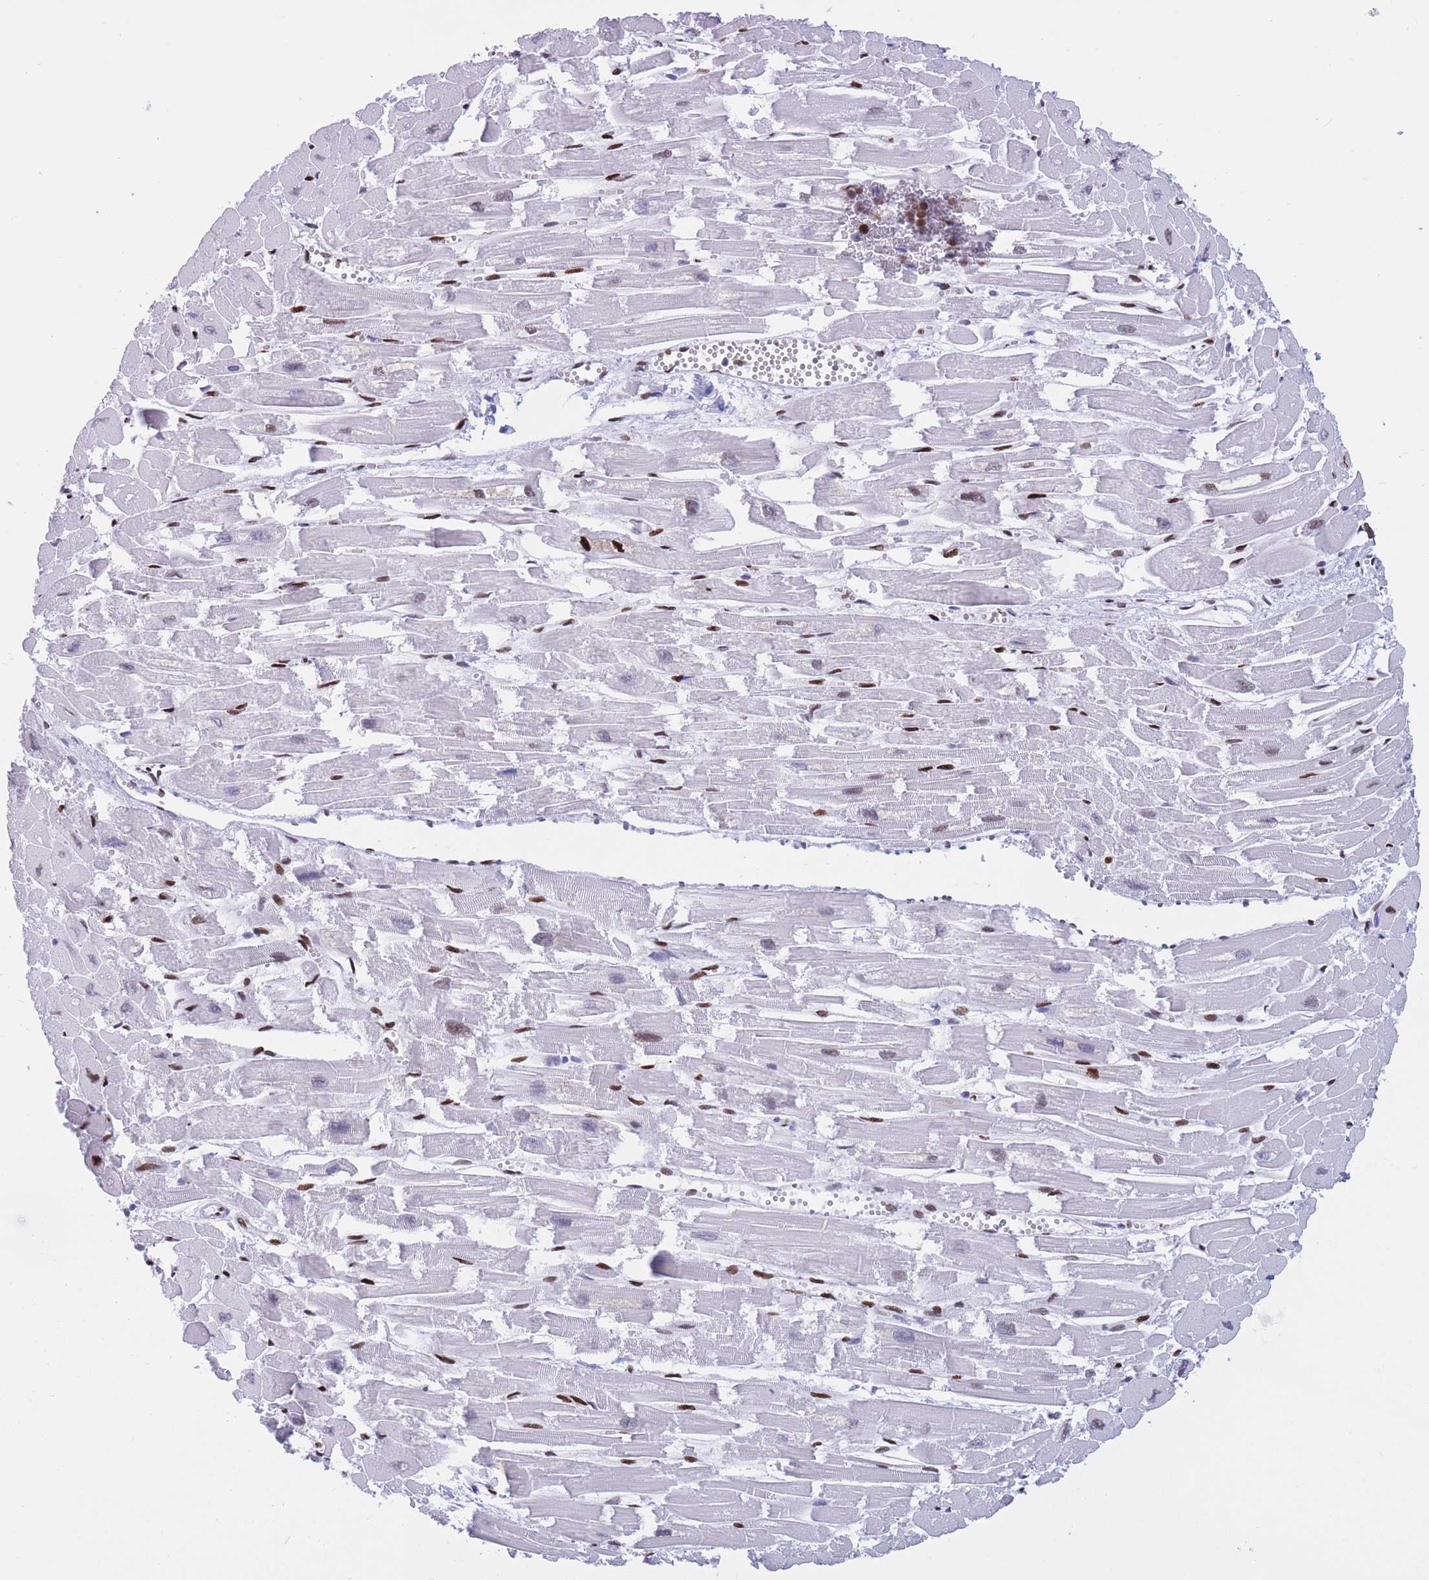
{"staining": {"intensity": "strong", "quantity": "<25%", "location": "nuclear"}, "tissue": "heart muscle", "cell_type": "Cardiomyocytes", "image_type": "normal", "snomed": [{"axis": "morphology", "description": "Normal tissue, NOS"}, {"axis": "topography", "description": "Heart"}], "caption": "Cardiomyocytes show strong nuclear staining in about <25% of cells in benign heart muscle.", "gene": "NASP", "patient": {"sex": "male", "age": 54}}